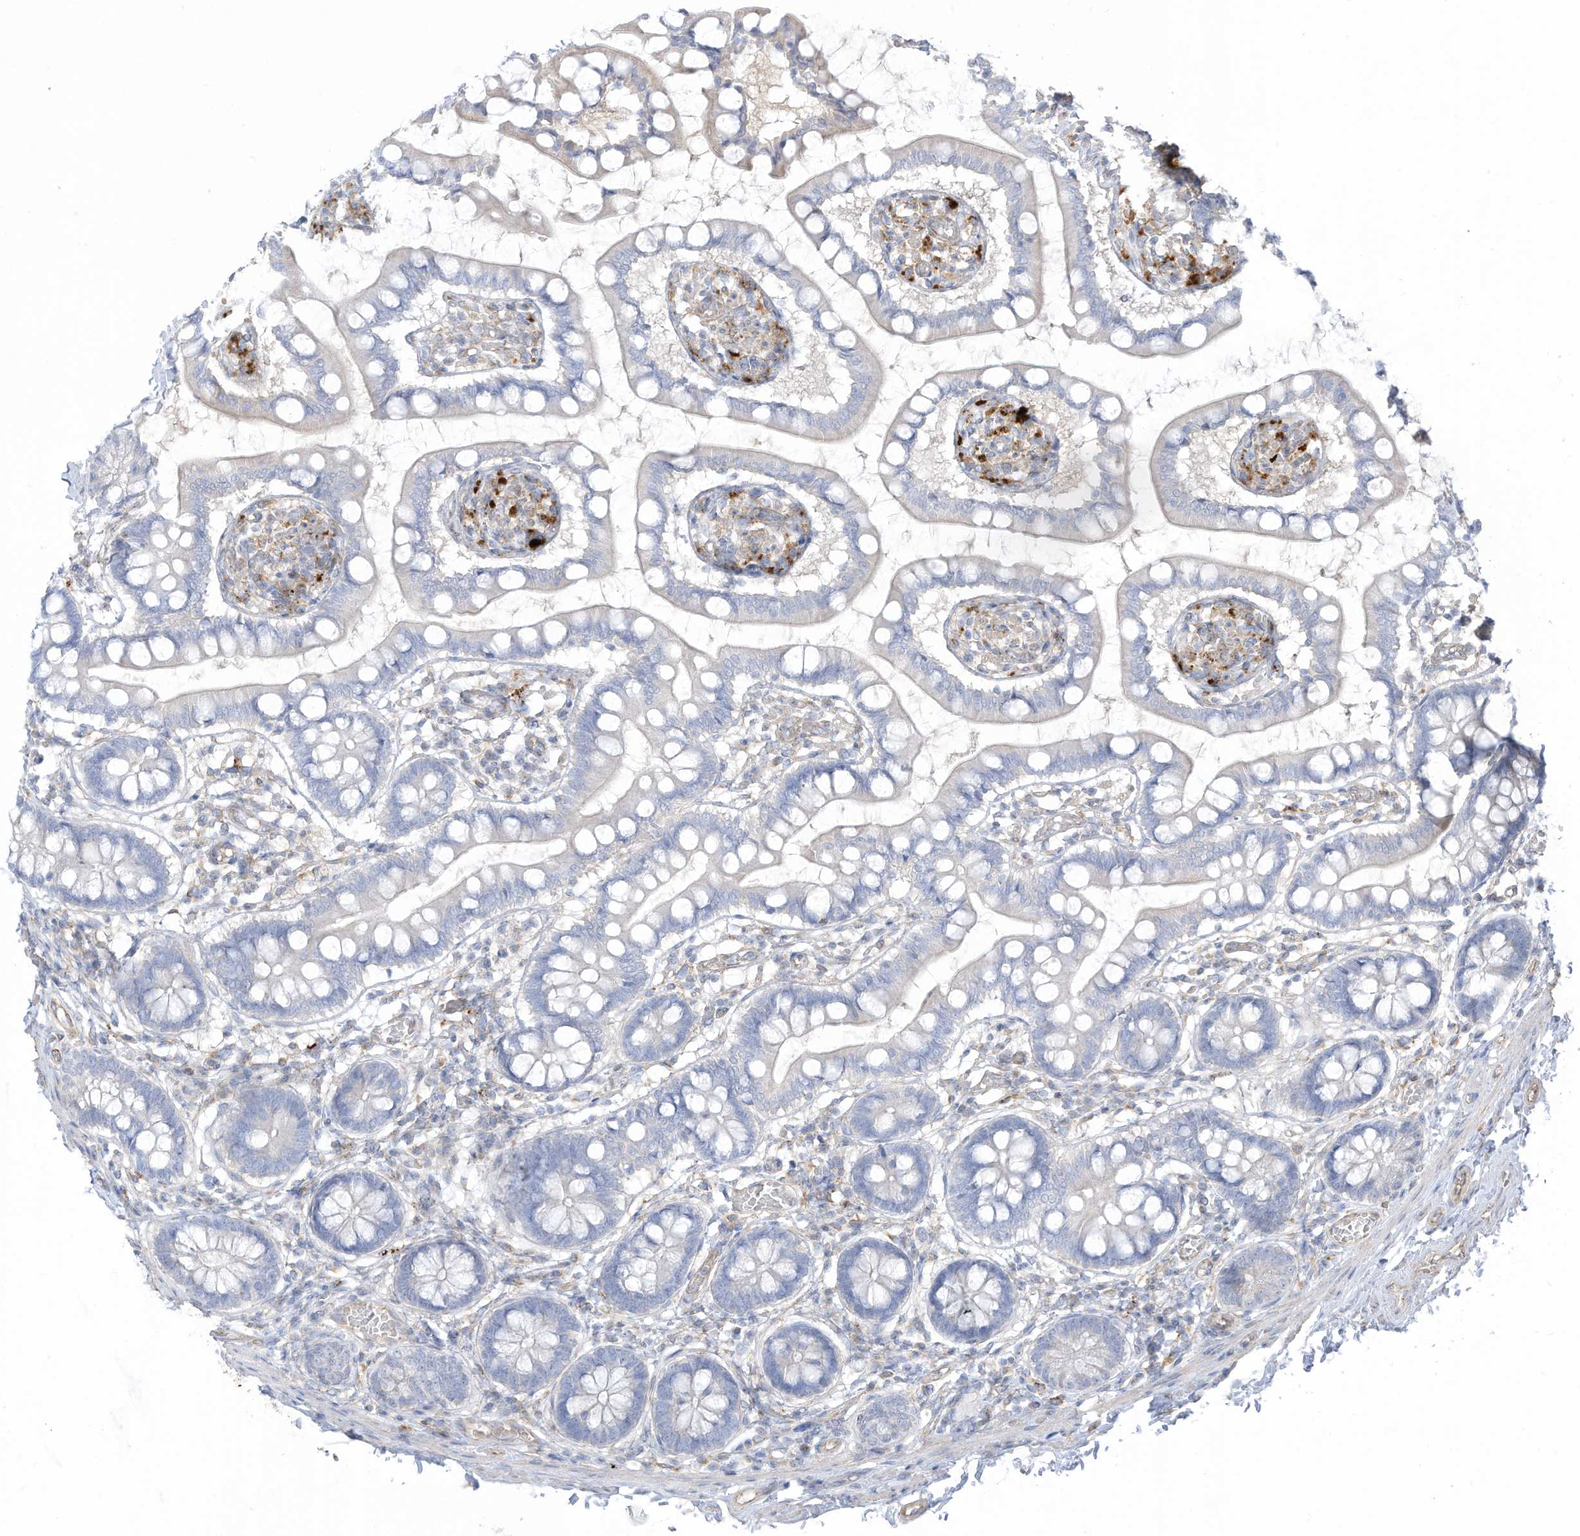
{"staining": {"intensity": "negative", "quantity": "none", "location": "none"}, "tissue": "small intestine", "cell_type": "Glandular cells", "image_type": "normal", "snomed": [{"axis": "morphology", "description": "Normal tissue, NOS"}, {"axis": "topography", "description": "Small intestine"}], "caption": "Immunohistochemistry (IHC) of unremarkable small intestine demonstrates no expression in glandular cells.", "gene": "TAL2", "patient": {"sex": "male", "age": 52}}